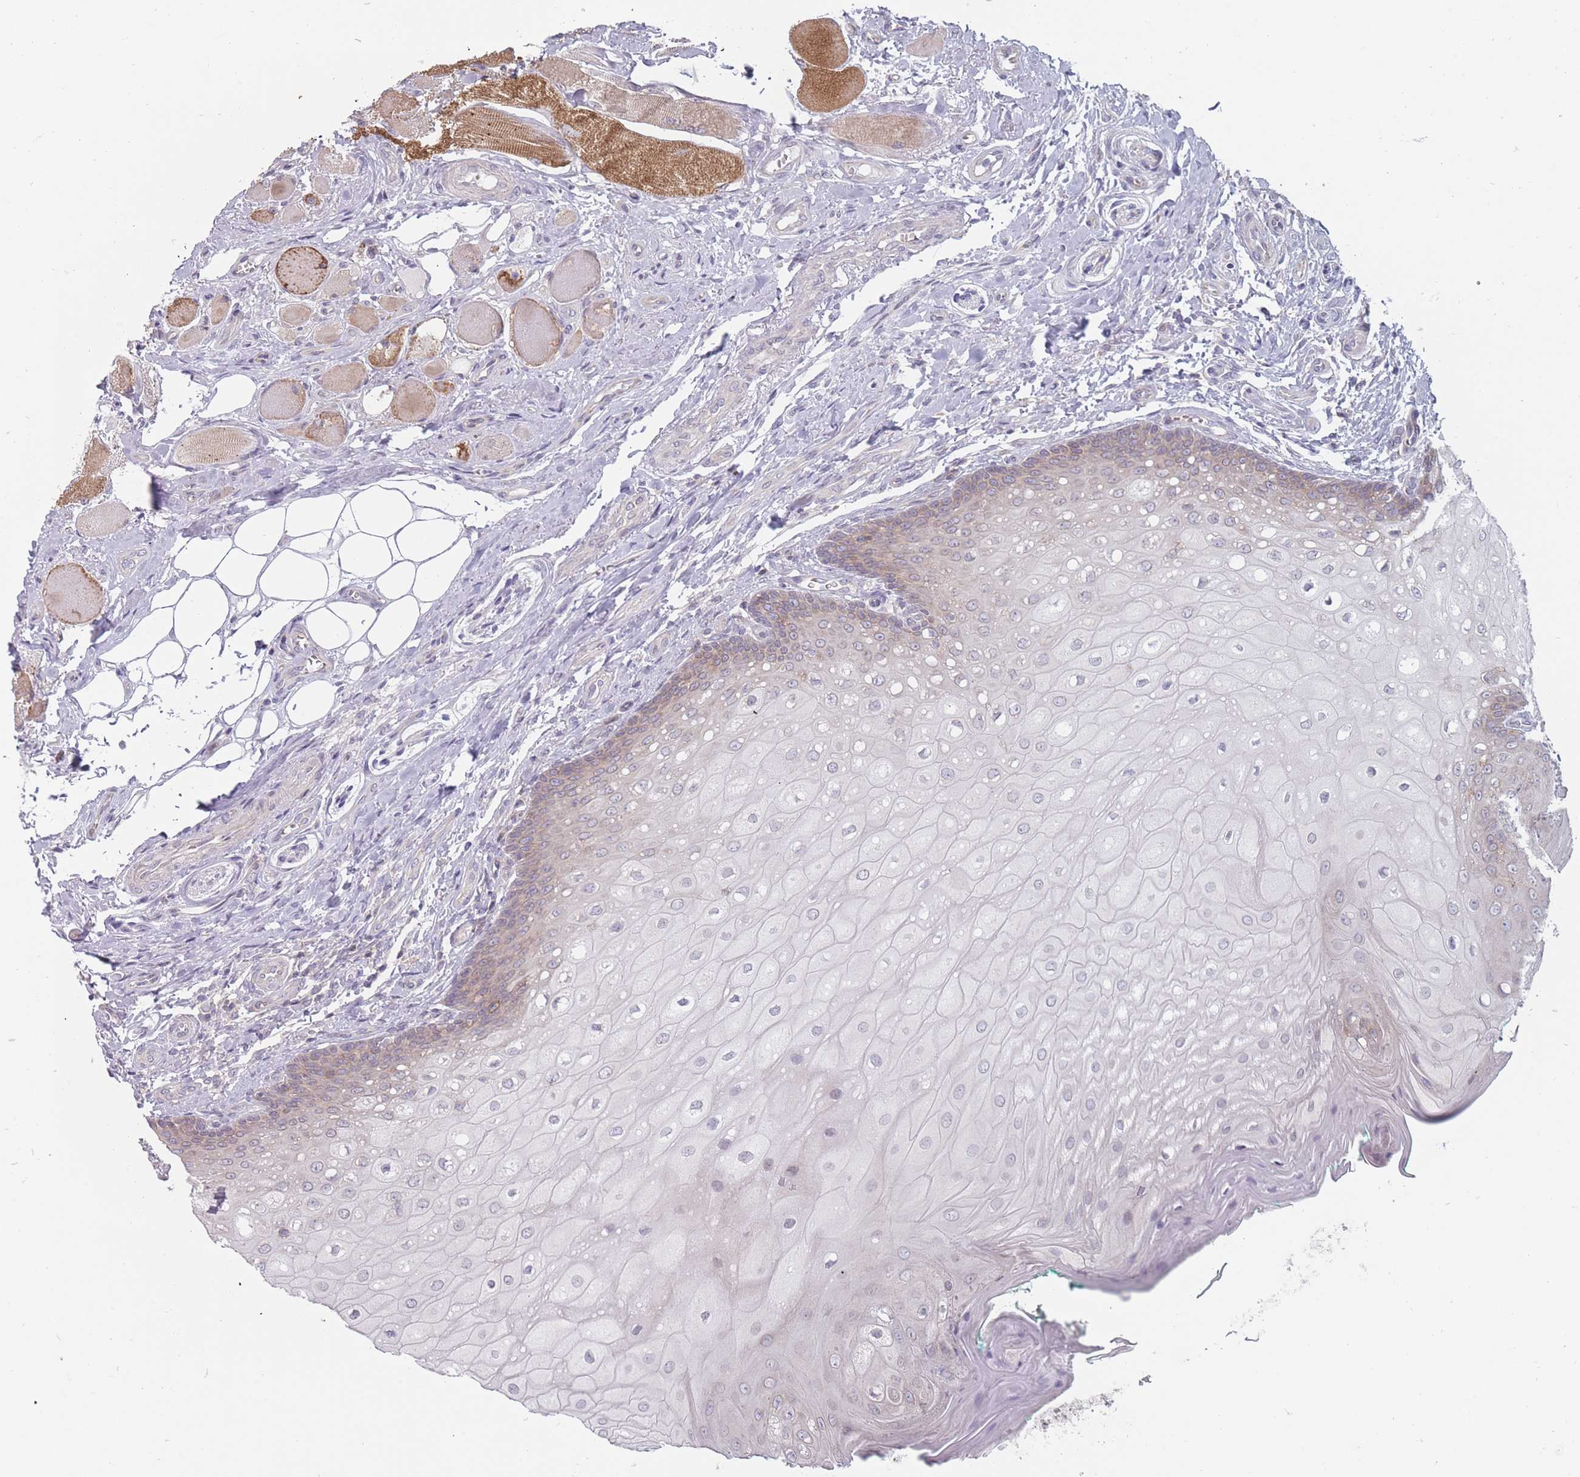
{"staining": {"intensity": "weak", "quantity": "25%-75%", "location": "cytoplasmic/membranous"}, "tissue": "oral mucosa", "cell_type": "Squamous epithelial cells", "image_type": "normal", "snomed": [{"axis": "morphology", "description": "Normal tissue, NOS"}, {"axis": "morphology", "description": "Squamous cell carcinoma, NOS"}, {"axis": "topography", "description": "Oral tissue"}, {"axis": "topography", "description": "Tounge, NOS"}, {"axis": "topography", "description": "Head-Neck"}], "caption": "This micrograph reveals unremarkable oral mucosa stained with immunohistochemistry (IHC) to label a protein in brown. The cytoplasmic/membranous of squamous epithelial cells show weak positivity for the protein. Nuclei are counter-stained blue.", "gene": "PCDH12", "patient": {"sex": "male", "age": 79}}